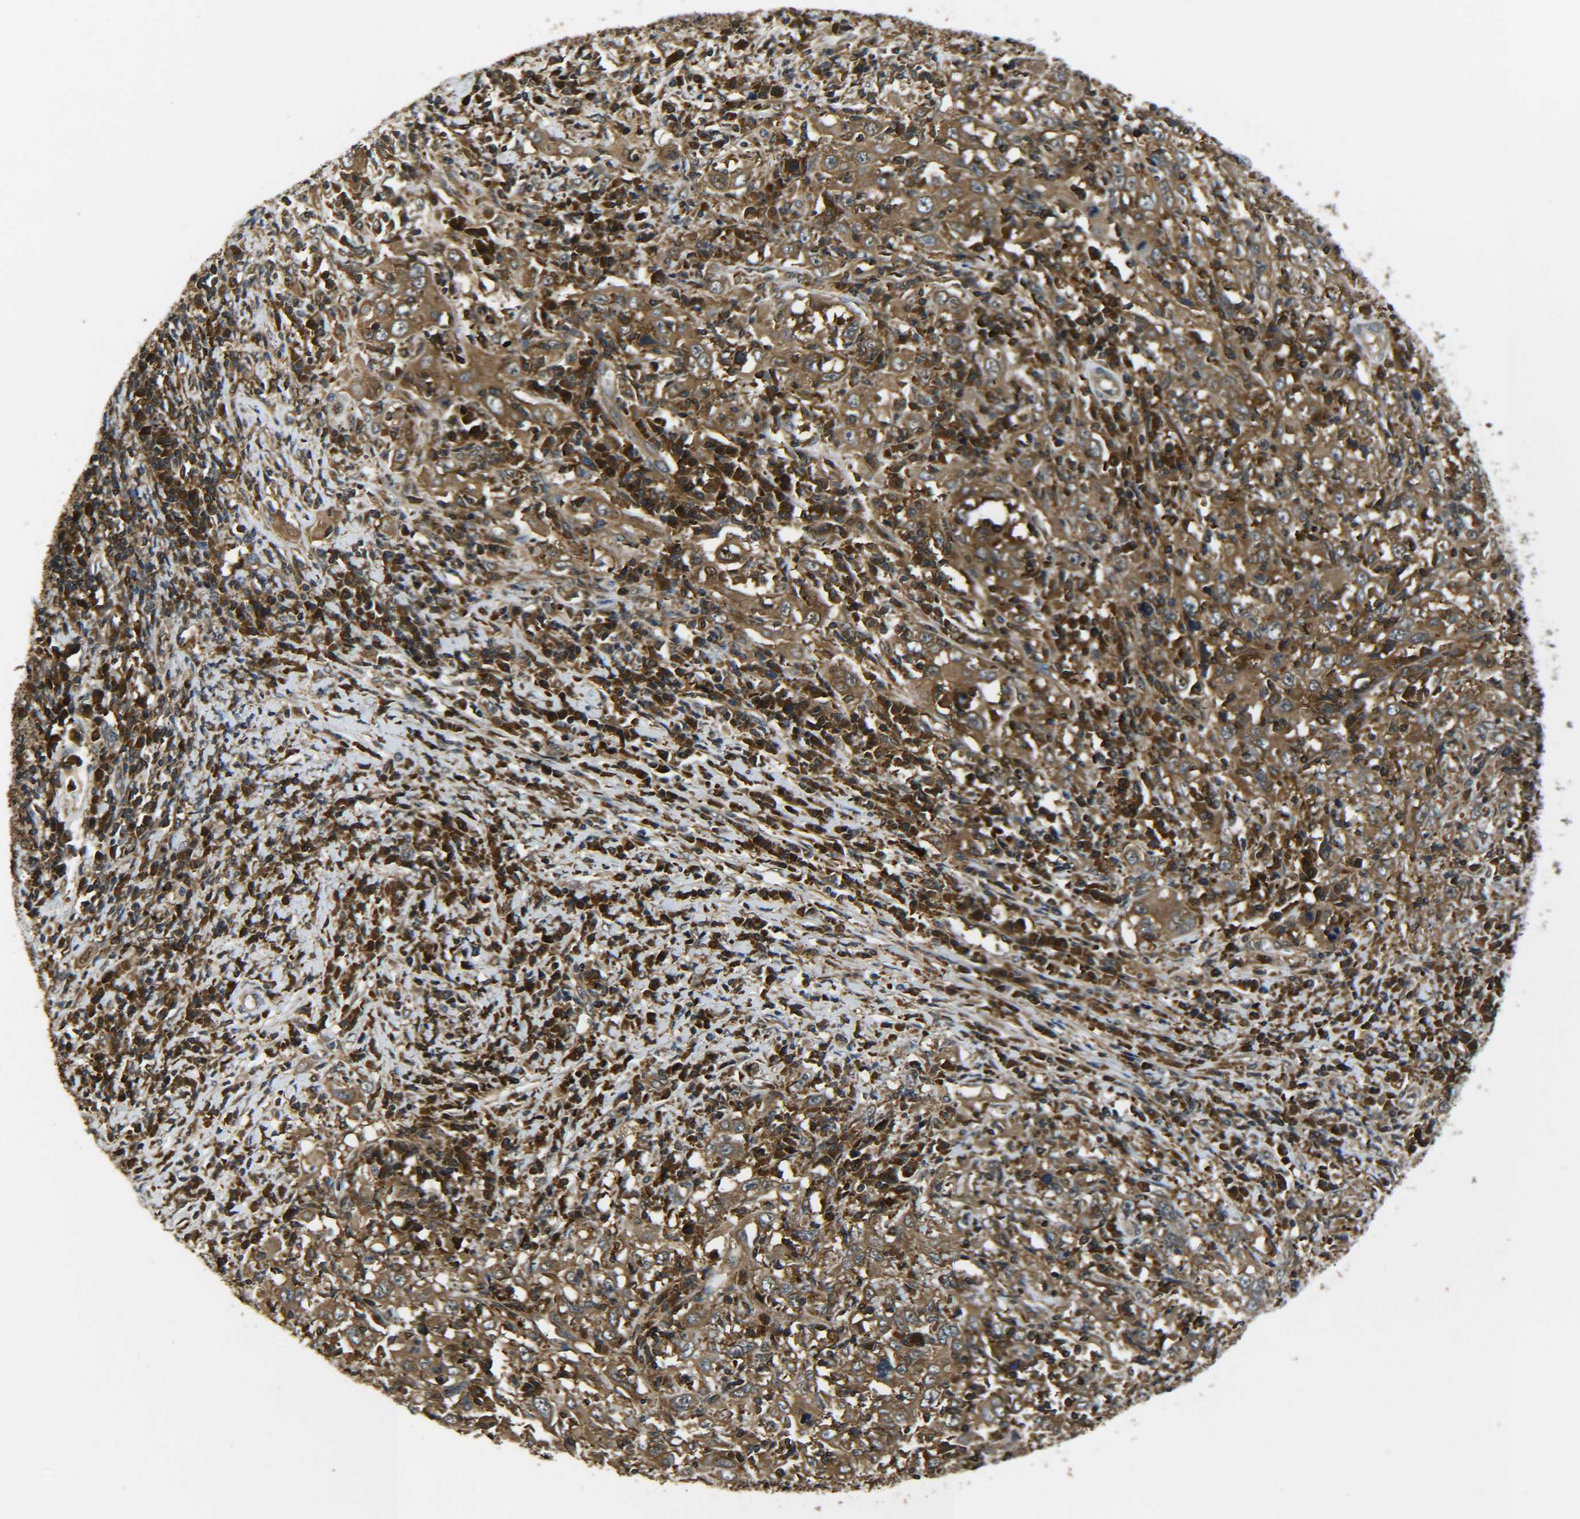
{"staining": {"intensity": "strong", "quantity": ">75%", "location": "cytoplasmic/membranous"}, "tissue": "cervical cancer", "cell_type": "Tumor cells", "image_type": "cancer", "snomed": [{"axis": "morphology", "description": "Squamous cell carcinoma, NOS"}, {"axis": "topography", "description": "Cervix"}], "caption": "Human cervical squamous cell carcinoma stained with a brown dye demonstrates strong cytoplasmic/membranous positive positivity in approximately >75% of tumor cells.", "gene": "PREB", "patient": {"sex": "female", "age": 46}}